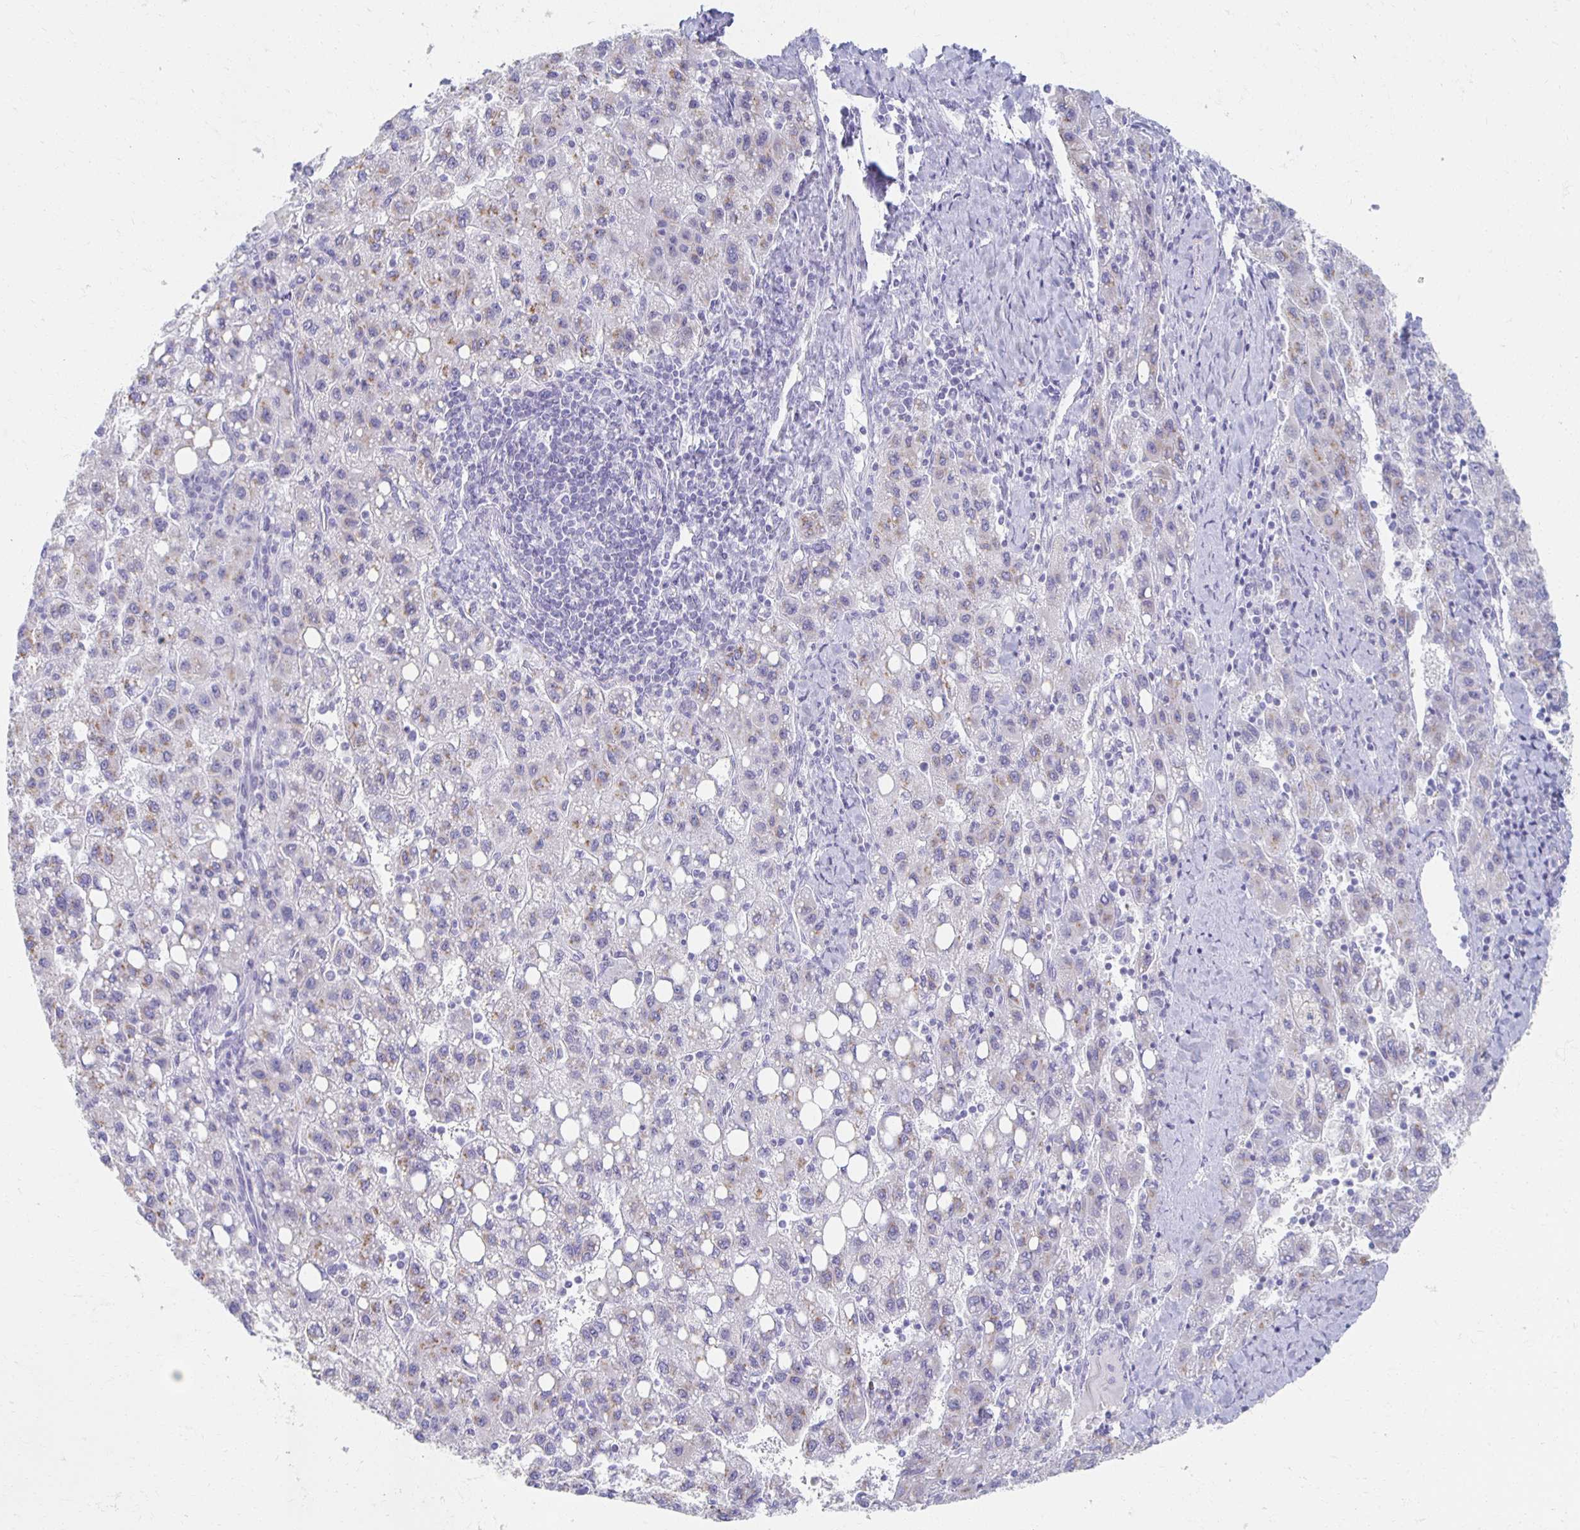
{"staining": {"intensity": "weak", "quantity": "25%-75%", "location": "cytoplasmic/membranous"}, "tissue": "liver cancer", "cell_type": "Tumor cells", "image_type": "cancer", "snomed": [{"axis": "morphology", "description": "Carcinoma, Hepatocellular, NOS"}, {"axis": "topography", "description": "Liver"}], "caption": "Weak cytoplasmic/membranous protein expression is appreciated in about 25%-75% of tumor cells in liver cancer.", "gene": "TEX44", "patient": {"sex": "female", "age": 82}}